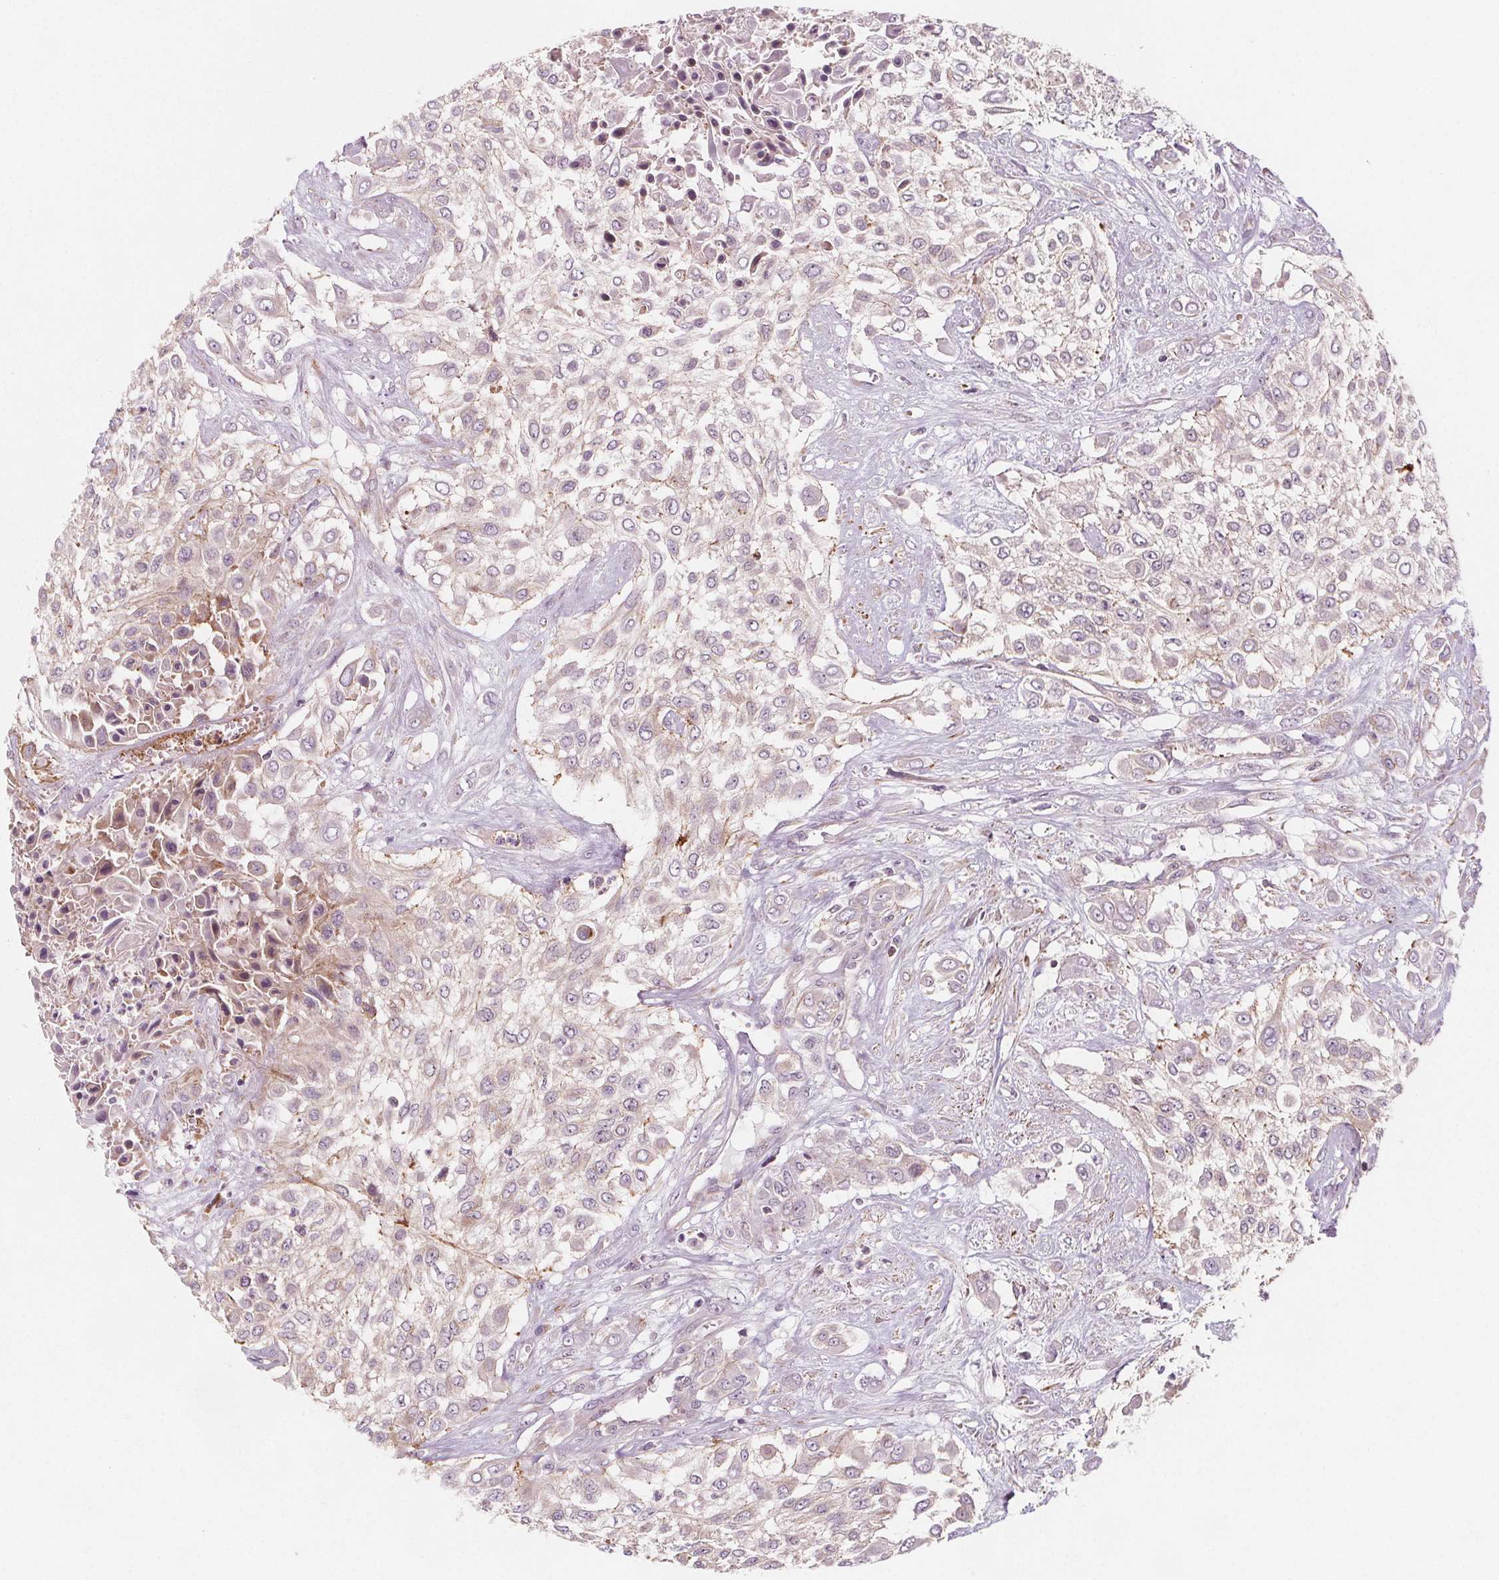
{"staining": {"intensity": "negative", "quantity": "none", "location": "none"}, "tissue": "urothelial cancer", "cell_type": "Tumor cells", "image_type": "cancer", "snomed": [{"axis": "morphology", "description": "Urothelial carcinoma, High grade"}, {"axis": "topography", "description": "Urinary bladder"}], "caption": "An image of urothelial cancer stained for a protein reveals no brown staining in tumor cells. (DAB IHC visualized using brightfield microscopy, high magnification).", "gene": "ADAM33", "patient": {"sex": "male", "age": 57}}